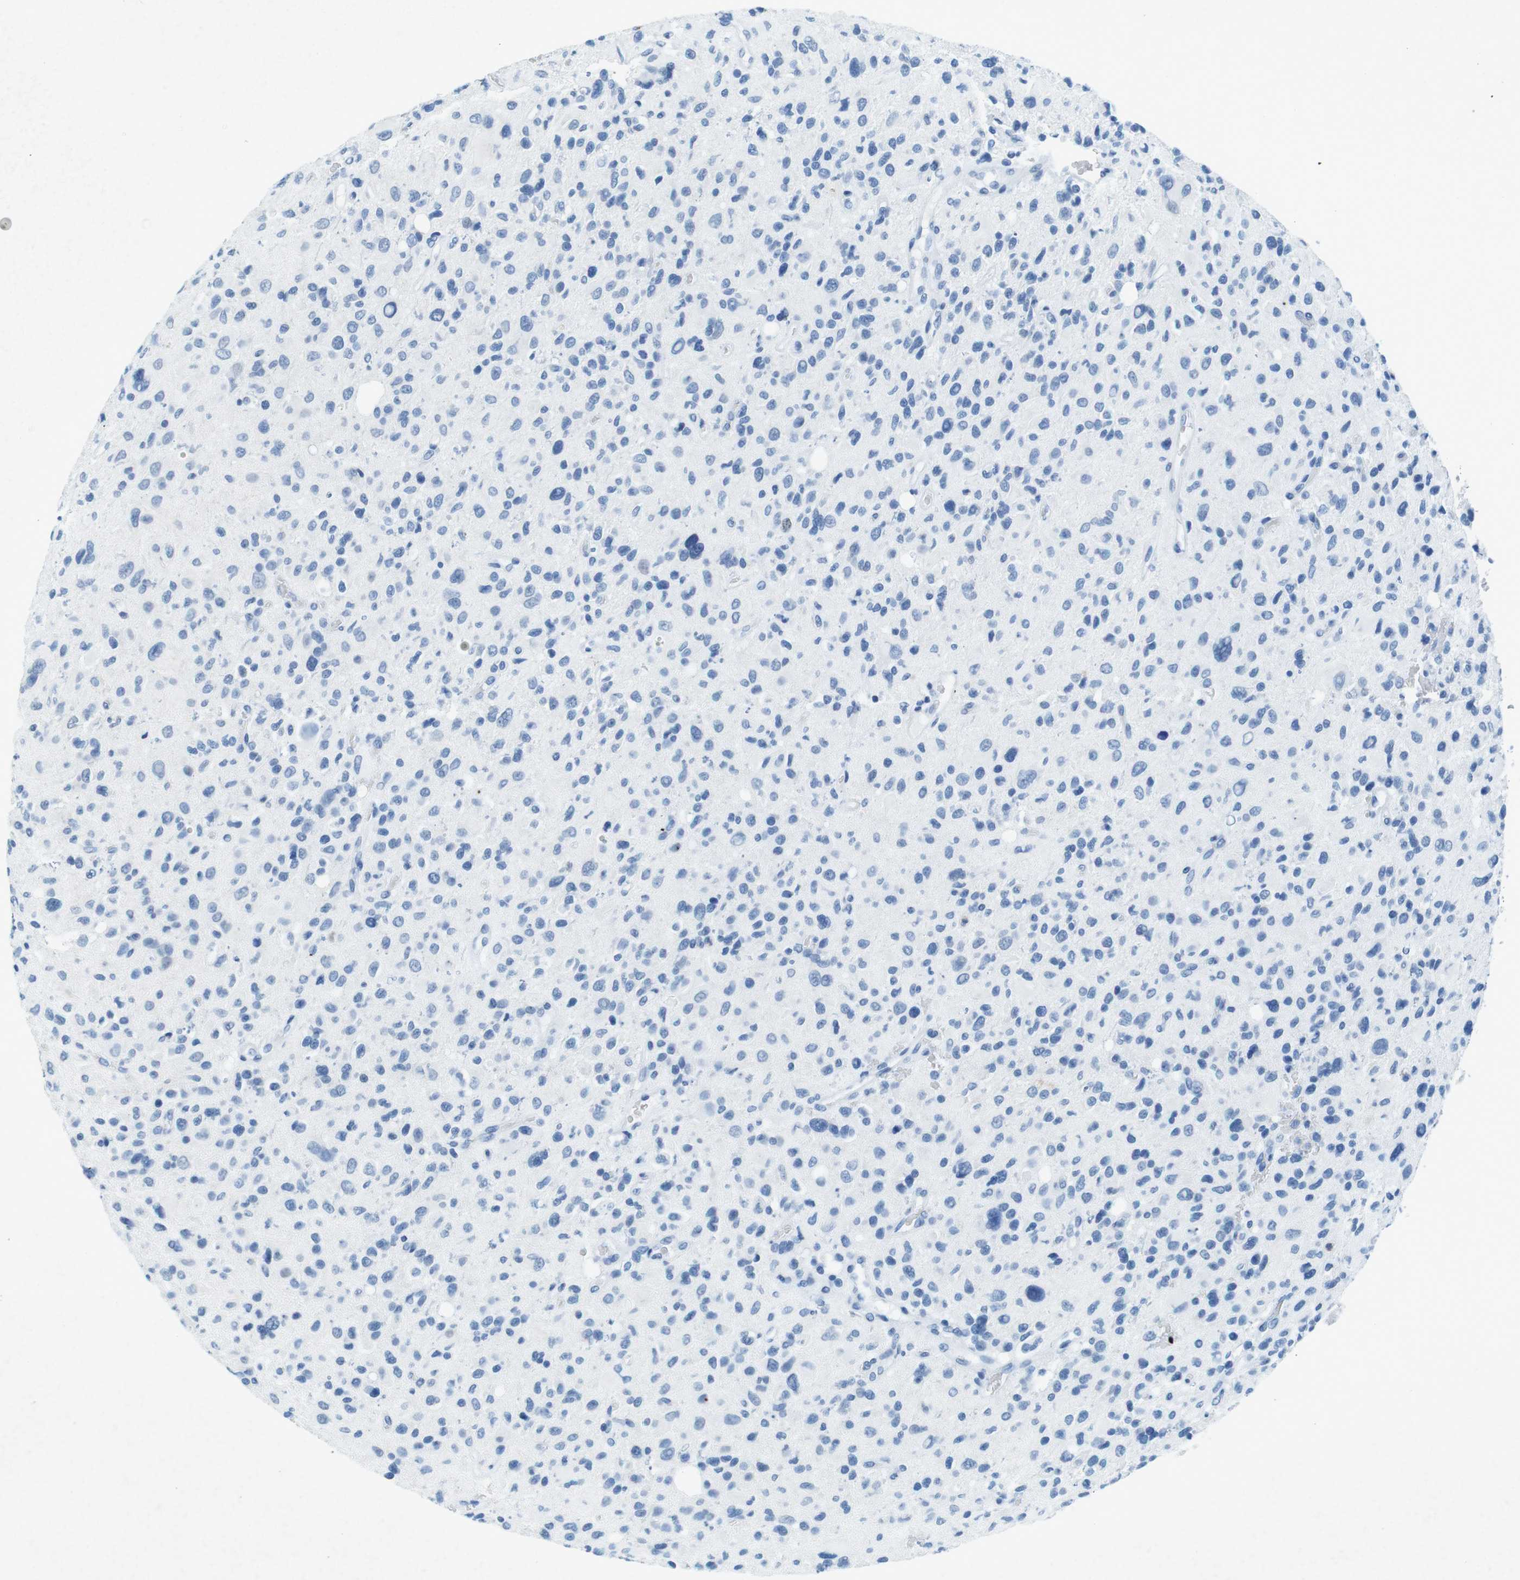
{"staining": {"intensity": "negative", "quantity": "none", "location": "none"}, "tissue": "glioma", "cell_type": "Tumor cells", "image_type": "cancer", "snomed": [{"axis": "morphology", "description": "Glioma, malignant, High grade"}, {"axis": "topography", "description": "Brain"}], "caption": "DAB immunohistochemical staining of high-grade glioma (malignant) displays no significant expression in tumor cells.", "gene": "CTAG1B", "patient": {"sex": "male", "age": 48}}